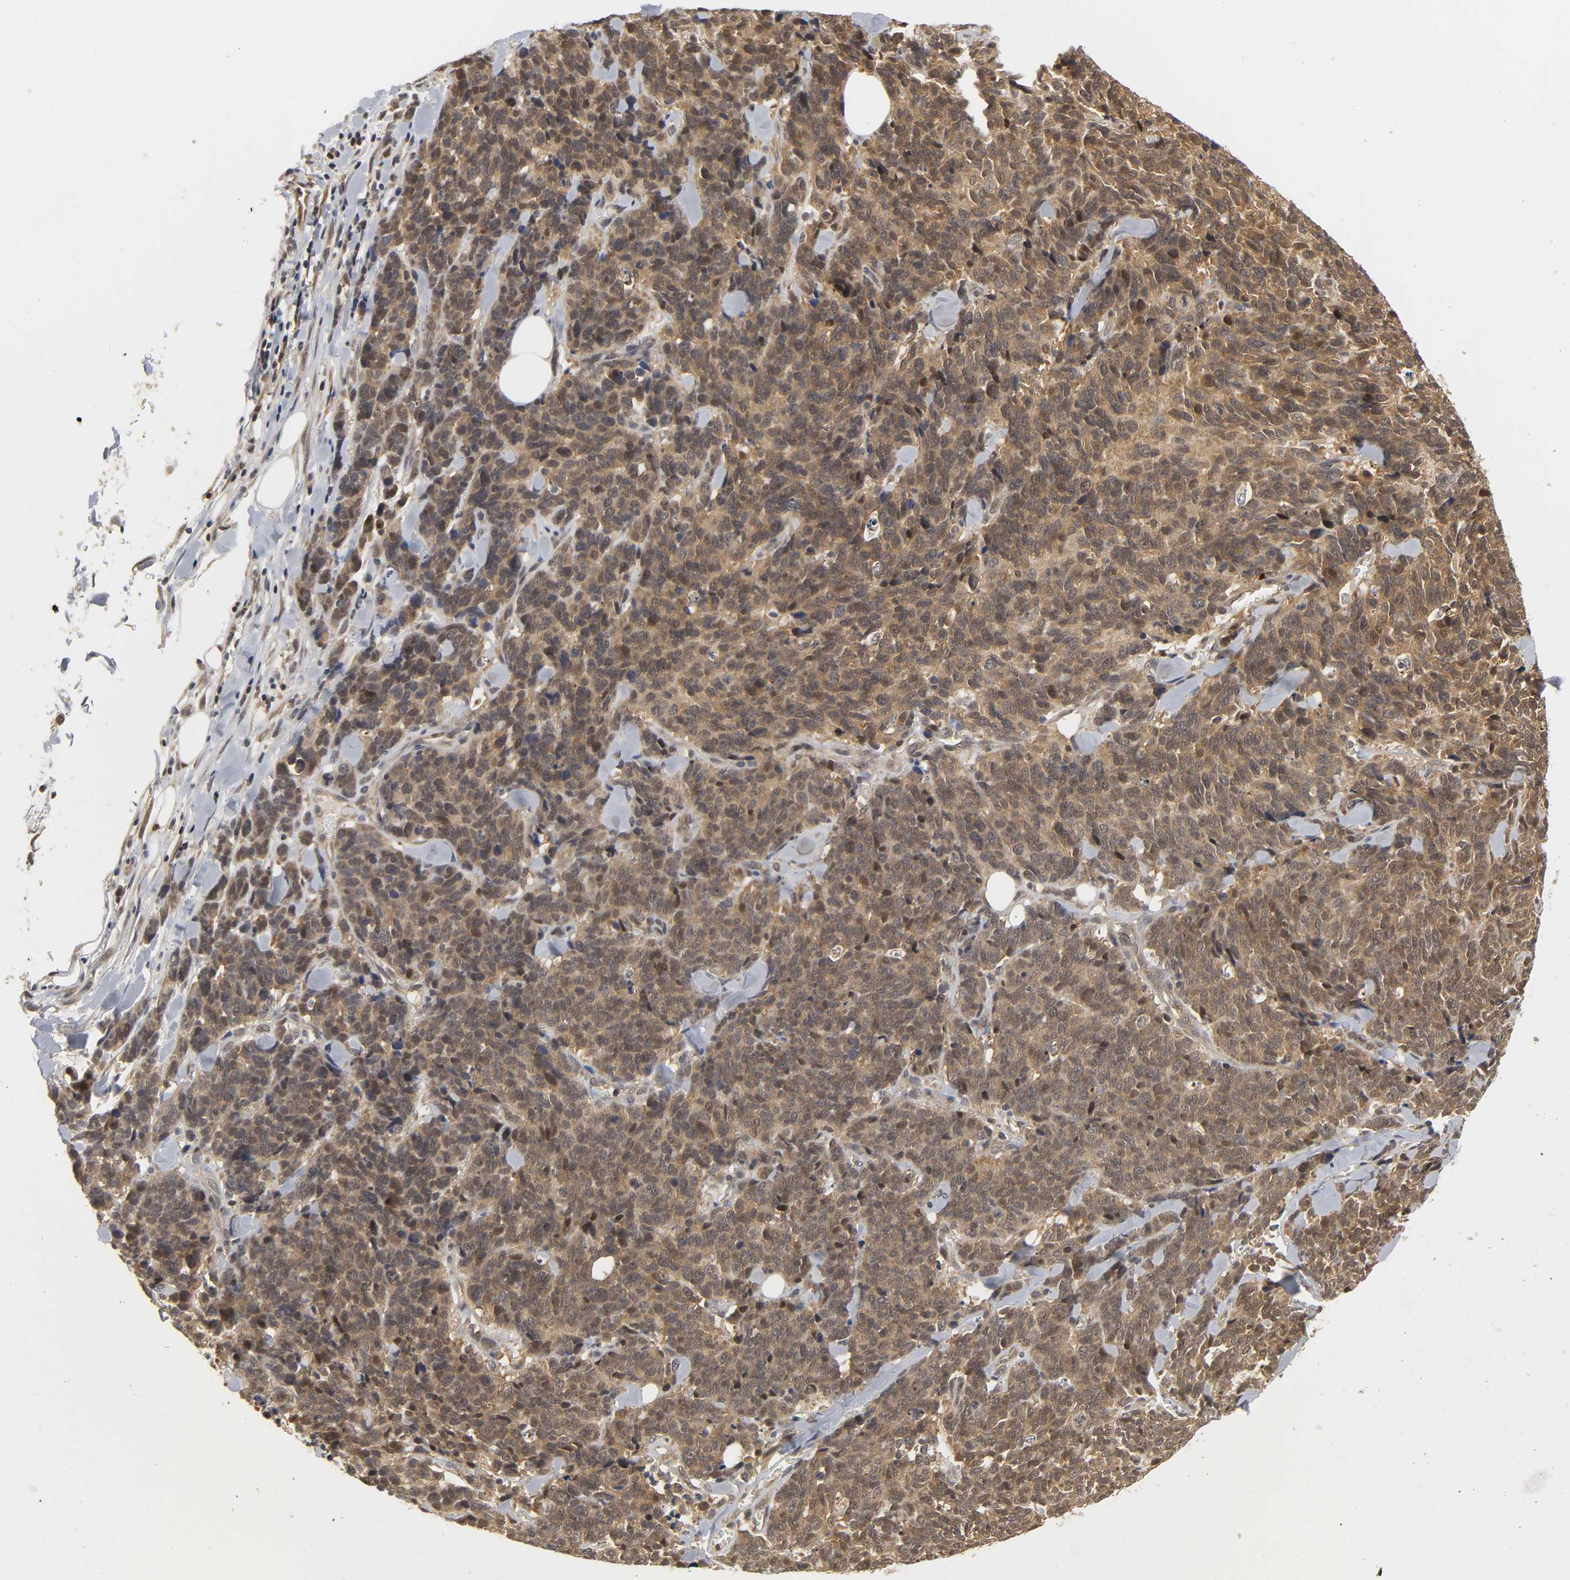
{"staining": {"intensity": "moderate", "quantity": ">75%", "location": "cytoplasmic/membranous,nuclear"}, "tissue": "lung cancer", "cell_type": "Tumor cells", "image_type": "cancer", "snomed": [{"axis": "morphology", "description": "Neoplasm, malignant, NOS"}, {"axis": "topography", "description": "Lung"}], "caption": "Approximately >75% of tumor cells in lung cancer exhibit moderate cytoplasmic/membranous and nuclear protein expression as visualized by brown immunohistochemical staining.", "gene": "PARK7", "patient": {"sex": "female", "age": 58}}